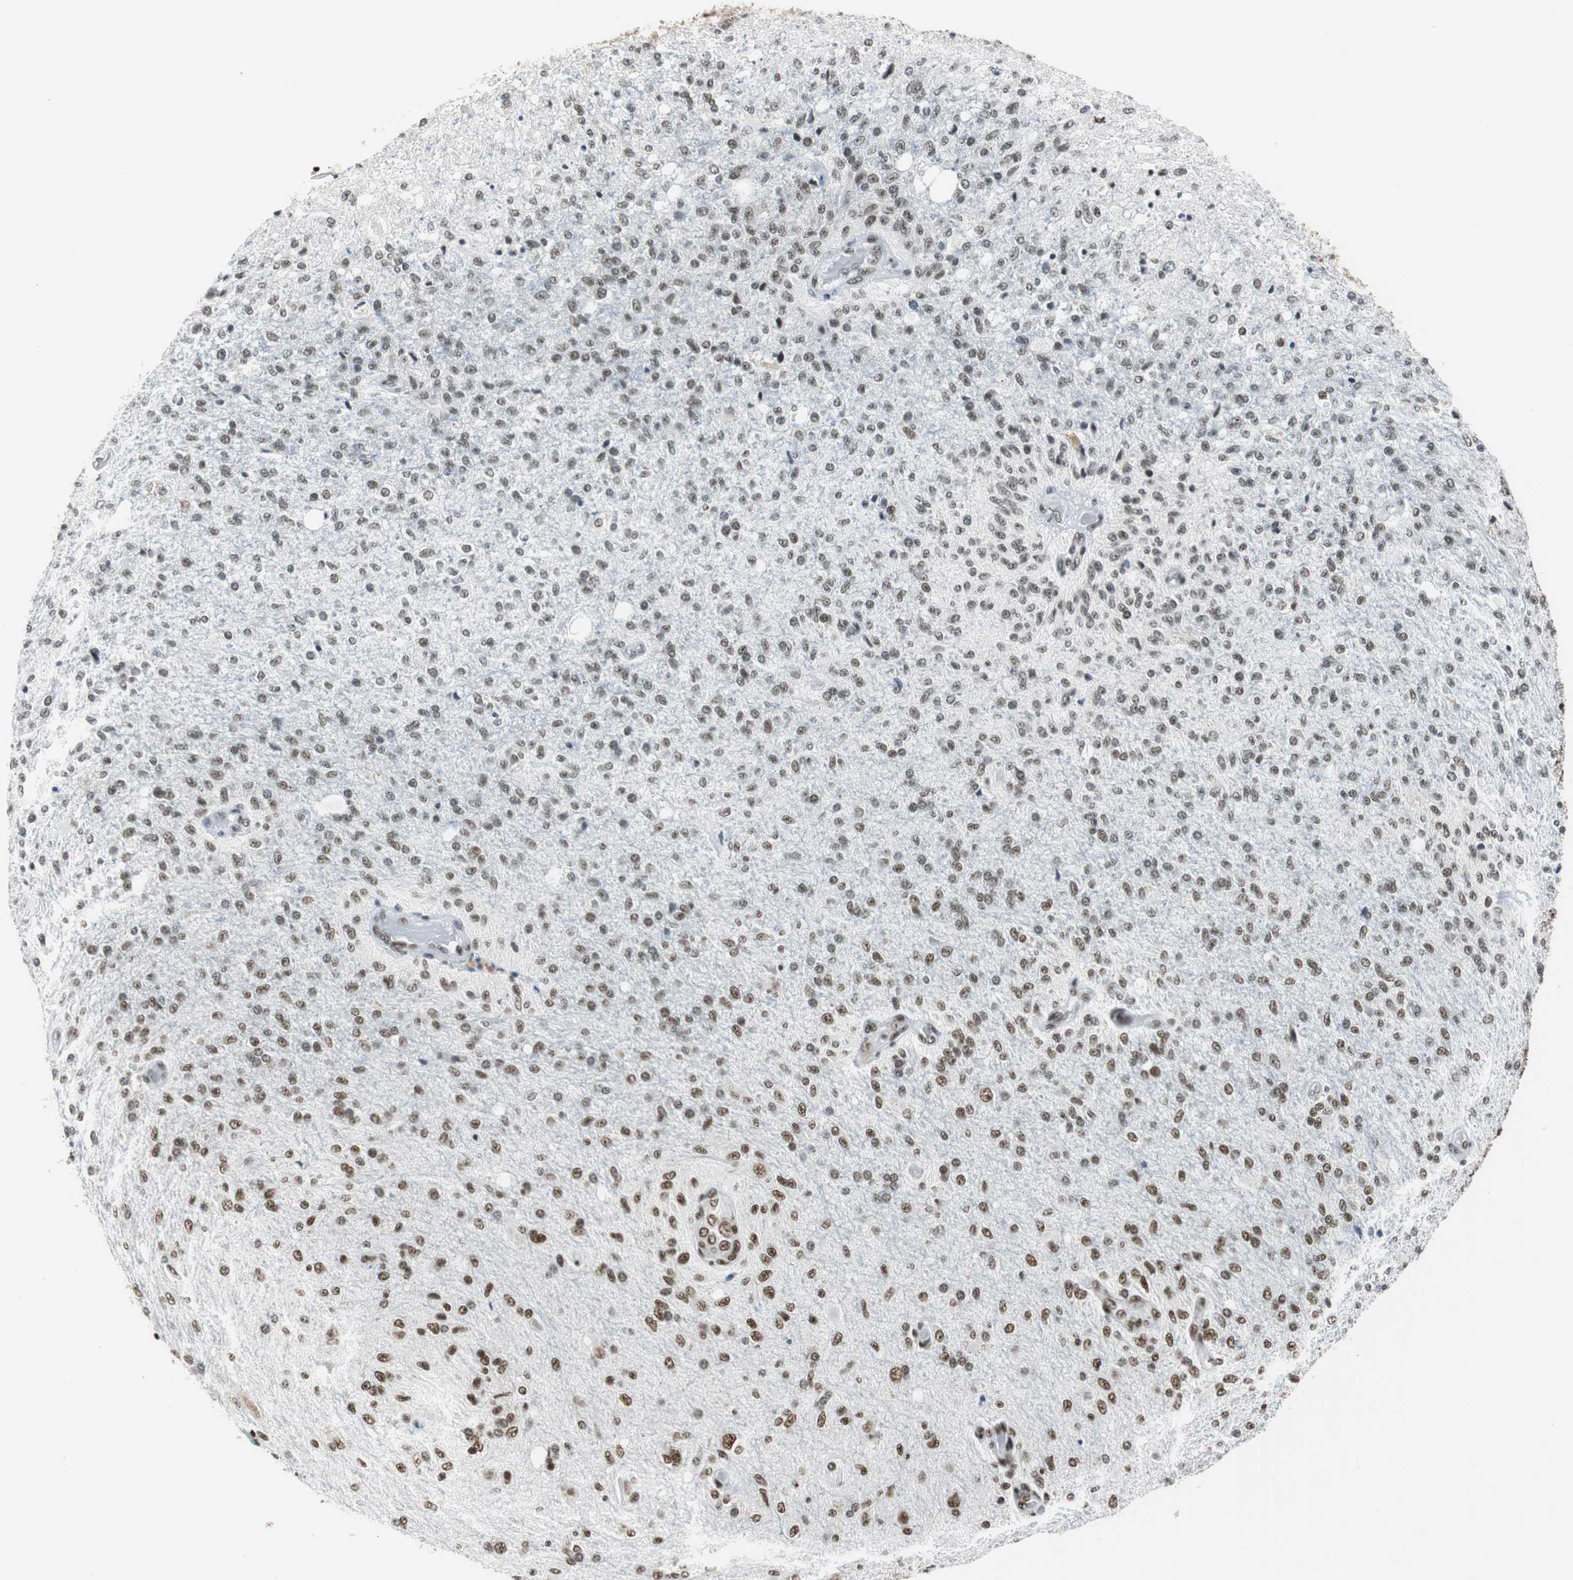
{"staining": {"intensity": "moderate", "quantity": ">75%", "location": "nuclear"}, "tissue": "glioma", "cell_type": "Tumor cells", "image_type": "cancer", "snomed": [{"axis": "morphology", "description": "Normal tissue, NOS"}, {"axis": "morphology", "description": "Glioma, malignant, High grade"}, {"axis": "topography", "description": "Cerebral cortex"}], "caption": "Protein expression analysis of glioma reveals moderate nuclear staining in approximately >75% of tumor cells. (brown staining indicates protein expression, while blue staining denotes nuclei).", "gene": "PRKDC", "patient": {"sex": "male", "age": 77}}